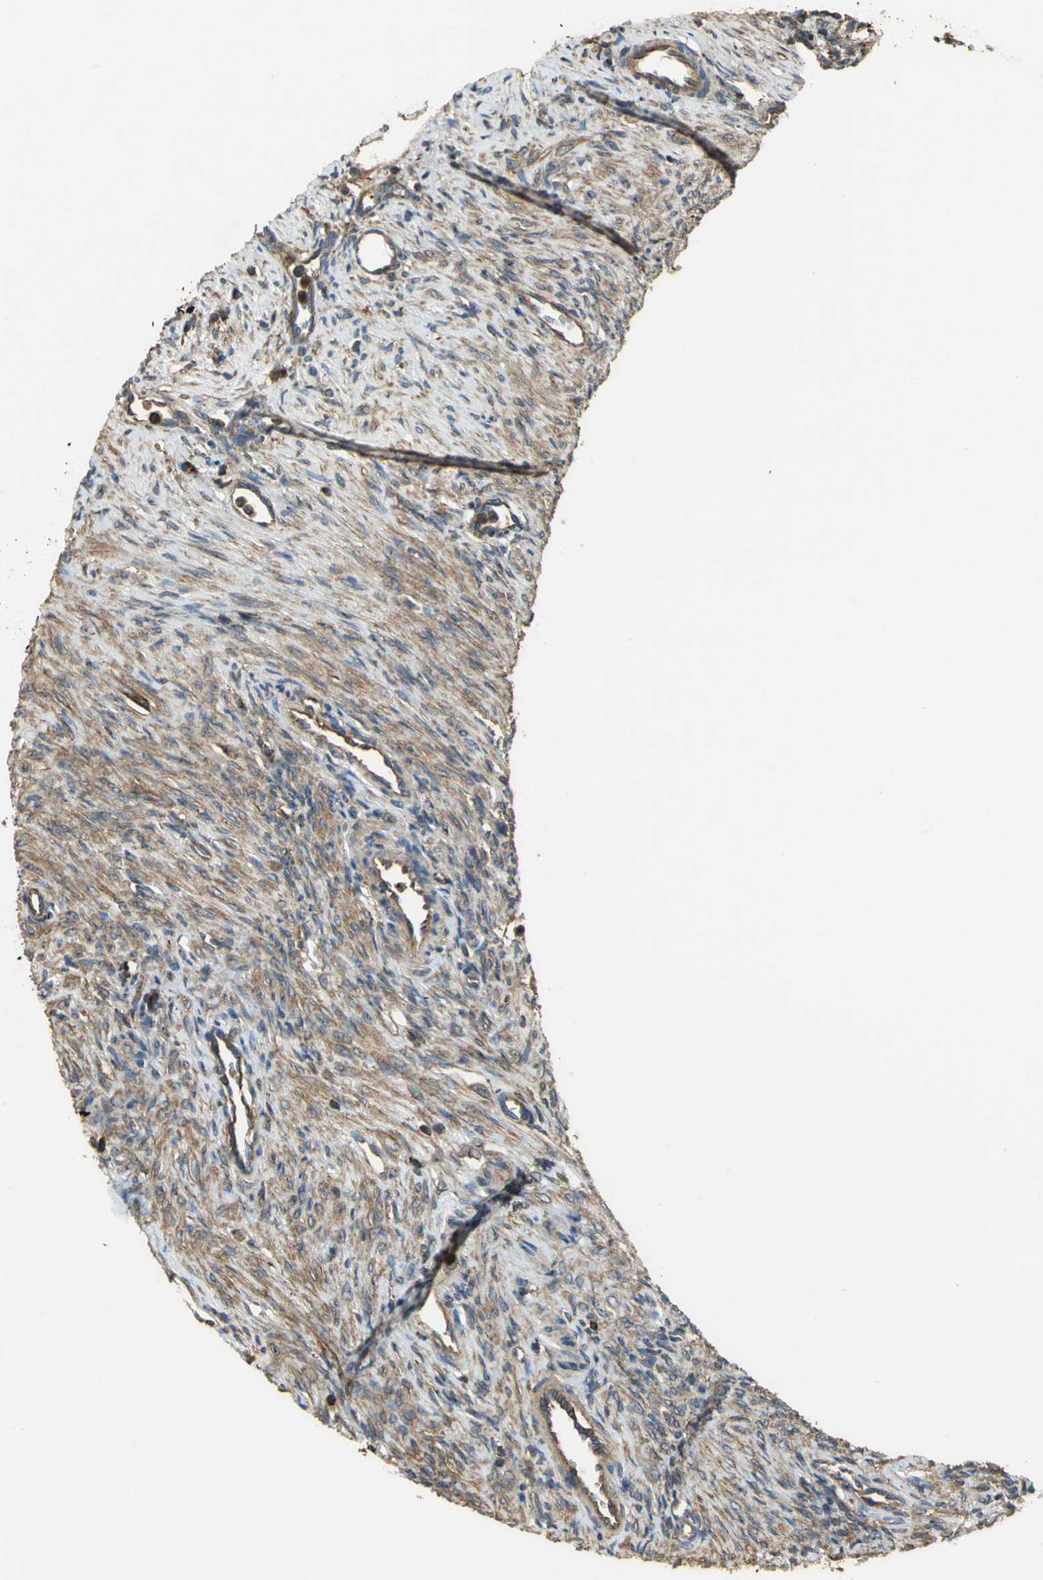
{"staining": {"intensity": "moderate", "quantity": ">75%", "location": "cytoplasmic/membranous"}, "tissue": "ovary", "cell_type": "Ovarian stroma cells", "image_type": "normal", "snomed": [{"axis": "morphology", "description": "Normal tissue, NOS"}, {"axis": "topography", "description": "Ovary"}], "caption": "Brown immunohistochemical staining in benign ovary shows moderate cytoplasmic/membranous staining in about >75% of ovarian stroma cells.", "gene": "TLN1", "patient": {"sex": "female", "age": 33}}